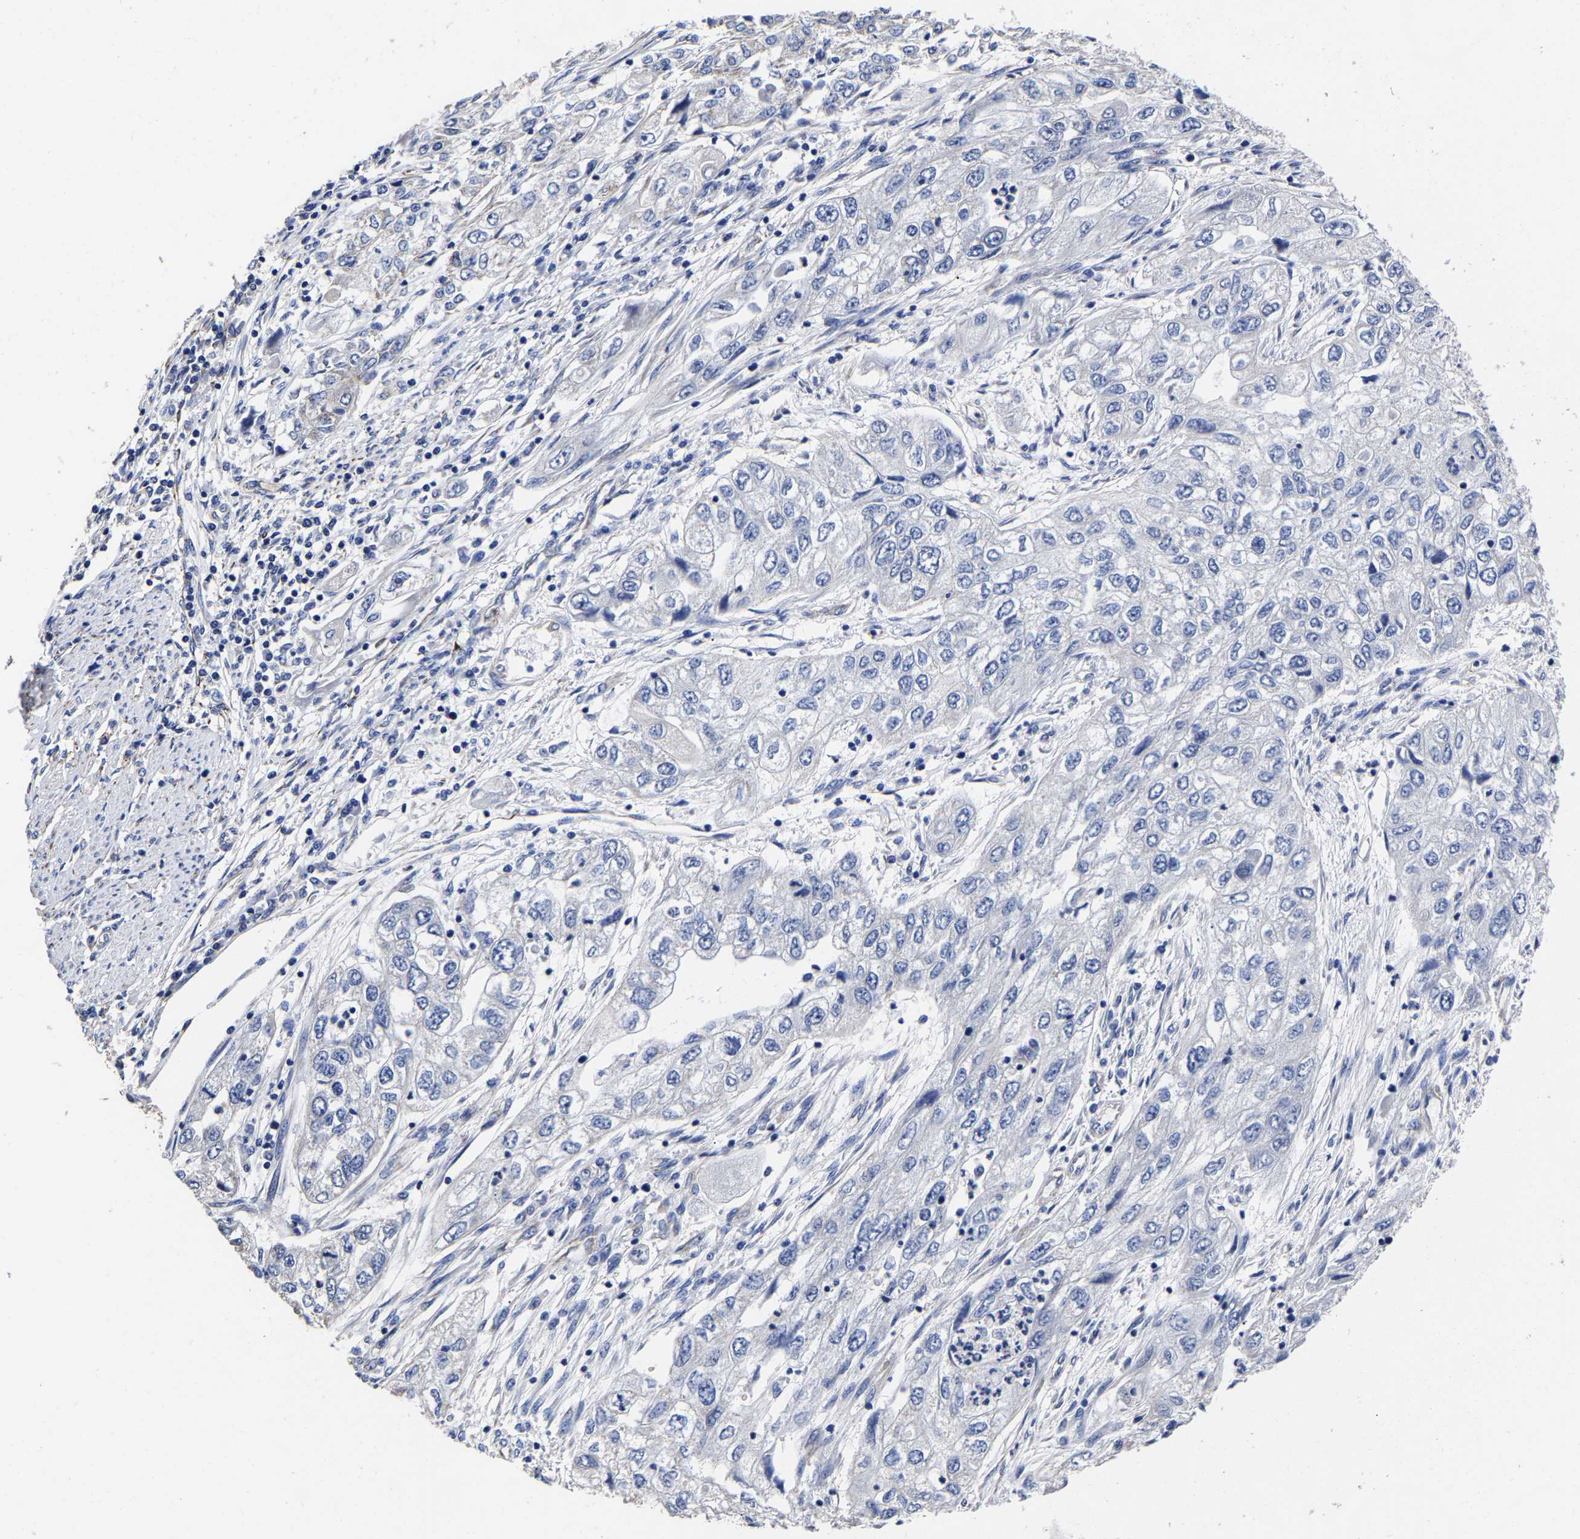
{"staining": {"intensity": "negative", "quantity": "none", "location": "none"}, "tissue": "endometrial cancer", "cell_type": "Tumor cells", "image_type": "cancer", "snomed": [{"axis": "morphology", "description": "Adenocarcinoma, NOS"}, {"axis": "topography", "description": "Endometrium"}], "caption": "Histopathology image shows no protein positivity in tumor cells of endometrial adenocarcinoma tissue.", "gene": "AASS", "patient": {"sex": "female", "age": 49}}